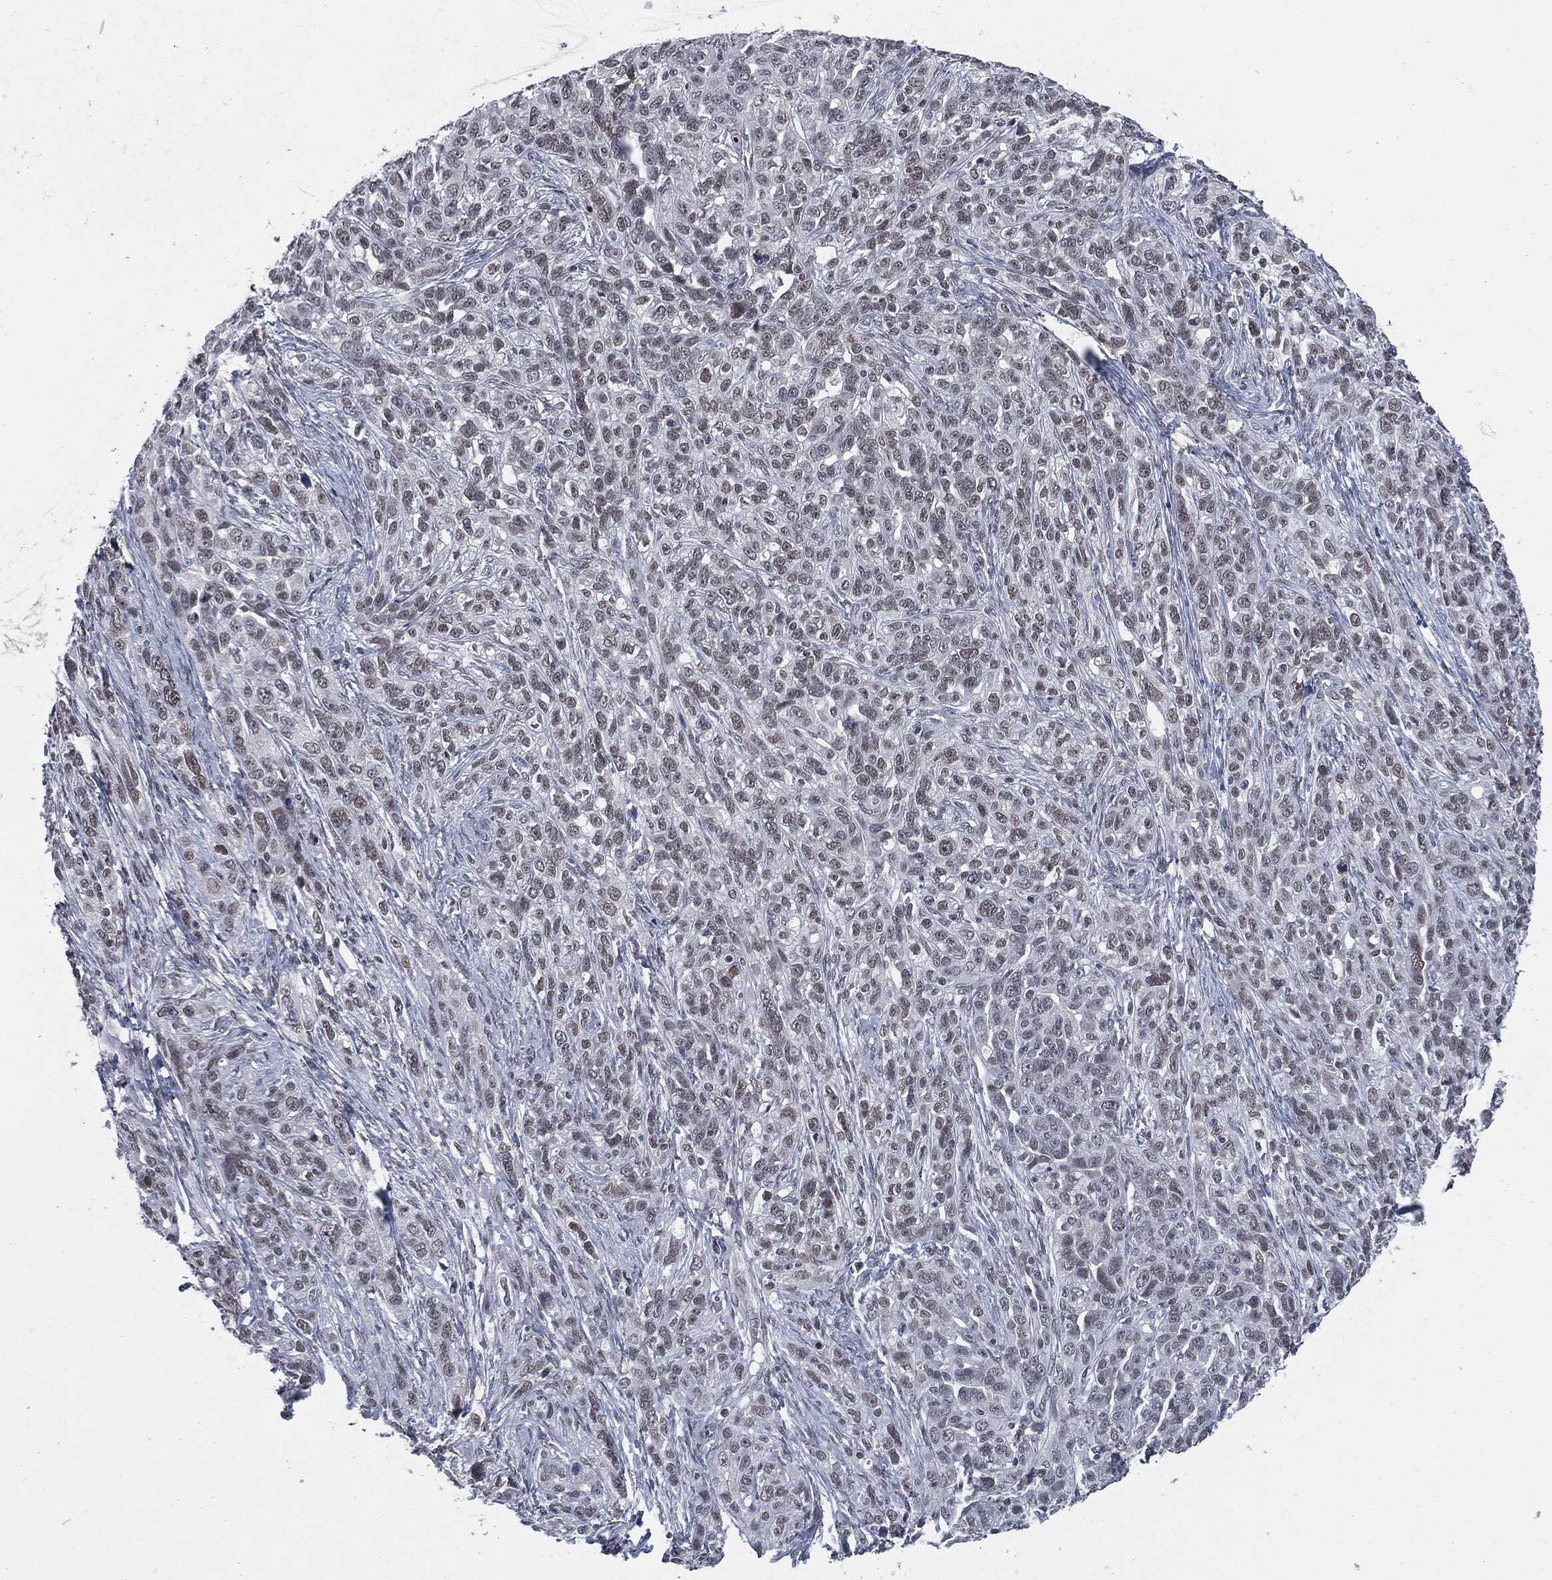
{"staining": {"intensity": "weak", "quantity": "25%-75%", "location": "nuclear"}, "tissue": "ovarian cancer", "cell_type": "Tumor cells", "image_type": "cancer", "snomed": [{"axis": "morphology", "description": "Cystadenocarcinoma, serous, NOS"}, {"axis": "topography", "description": "Ovary"}], "caption": "Protein analysis of ovarian serous cystadenocarcinoma tissue exhibits weak nuclear staining in approximately 25%-75% of tumor cells.", "gene": "ANXA1", "patient": {"sex": "female", "age": 71}}